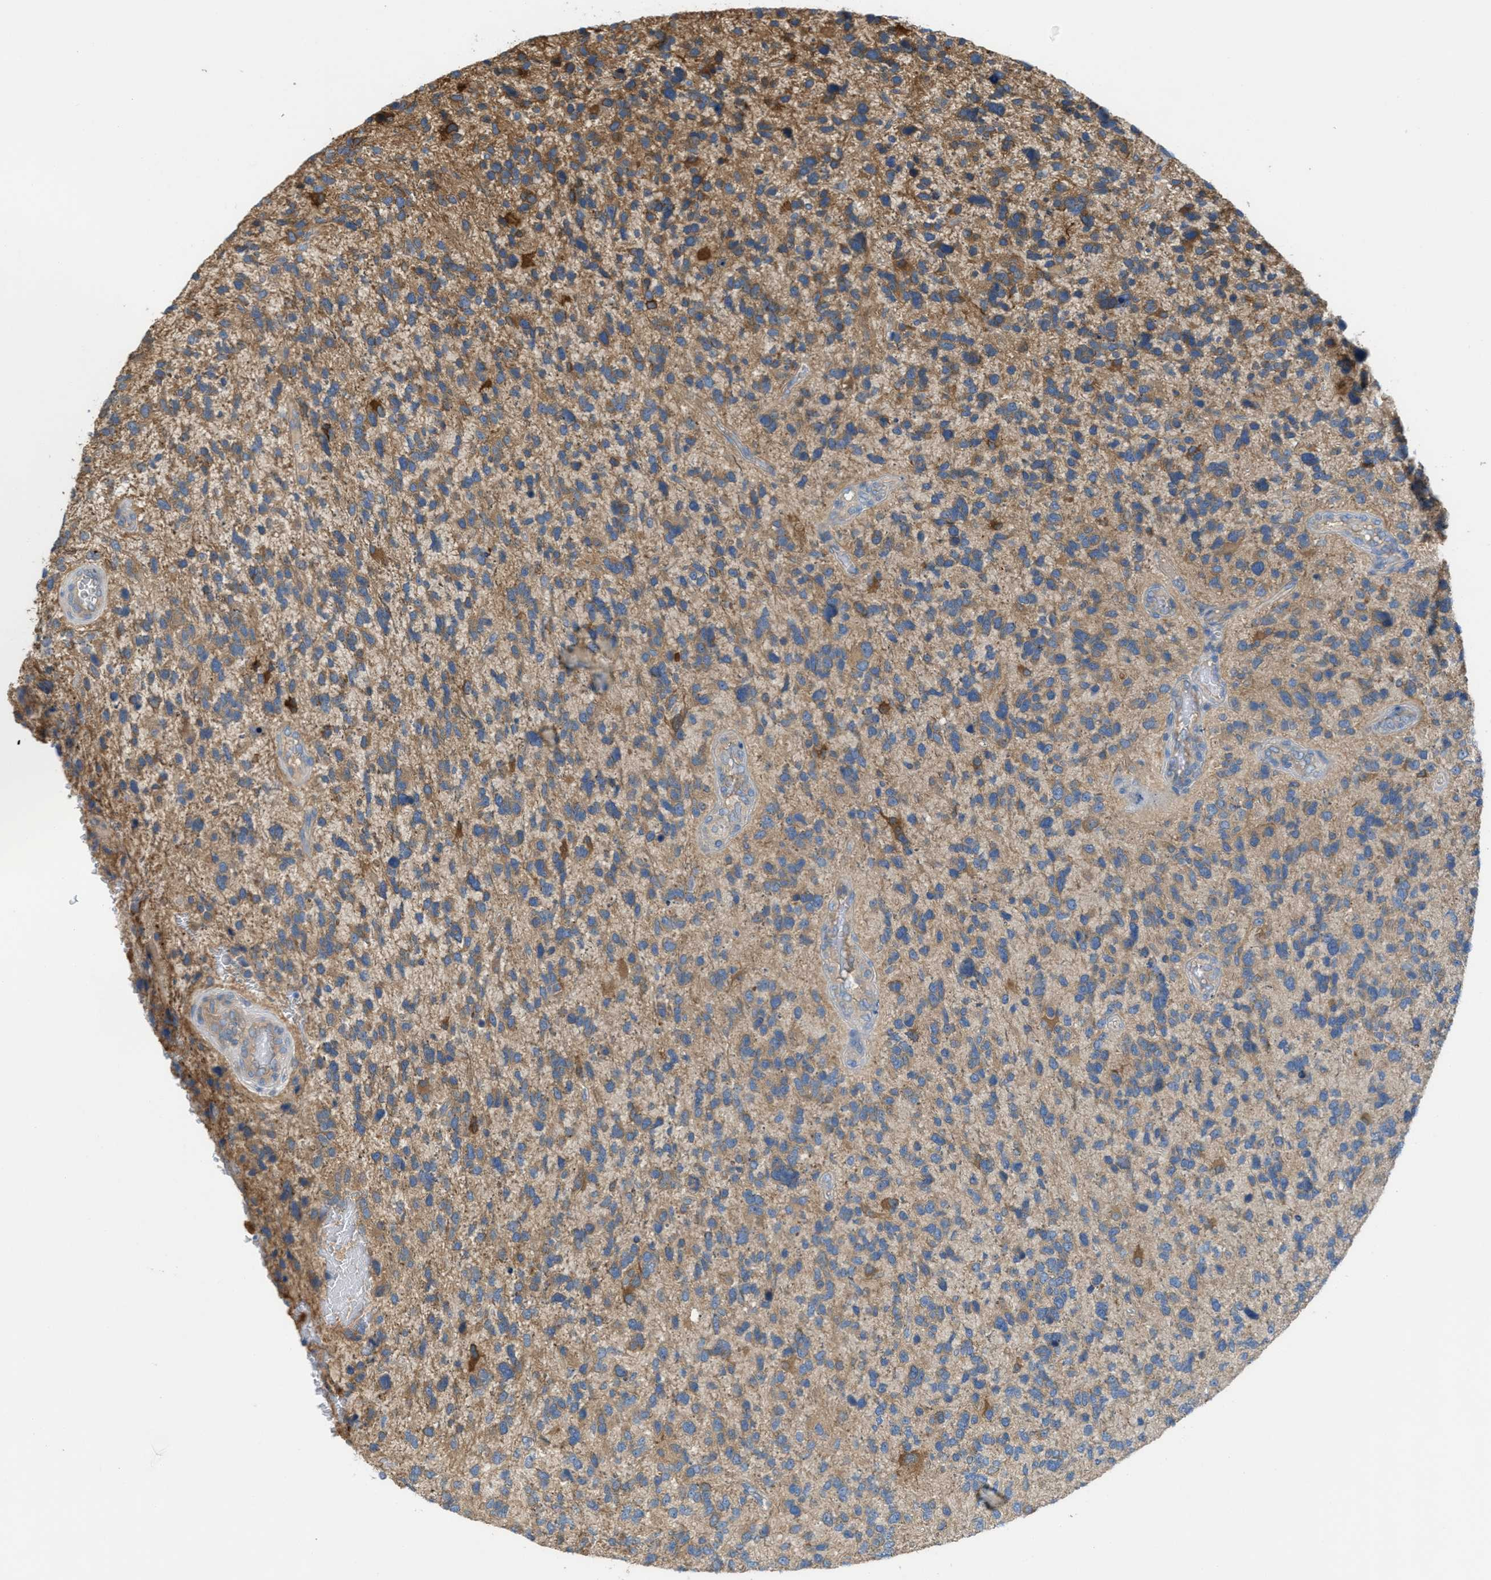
{"staining": {"intensity": "moderate", "quantity": "25%-75%", "location": "cytoplasmic/membranous"}, "tissue": "glioma", "cell_type": "Tumor cells", "image_type": "cancer", "snomed": [{"axis": "morphology", "description": "Glioma, malignant, High grade"}, {"axis": "topography", "description": "Brain"}], "caption": "Glioma stained with DAB (3,3'-diaminobenzidine) IHC reveals medium levels of moderate cytoplasmic/membranous positivity in approximately 25%-75% of tumor cells.", "gene": "UBA5", "patient": {"sex": "female", "age": 58}}